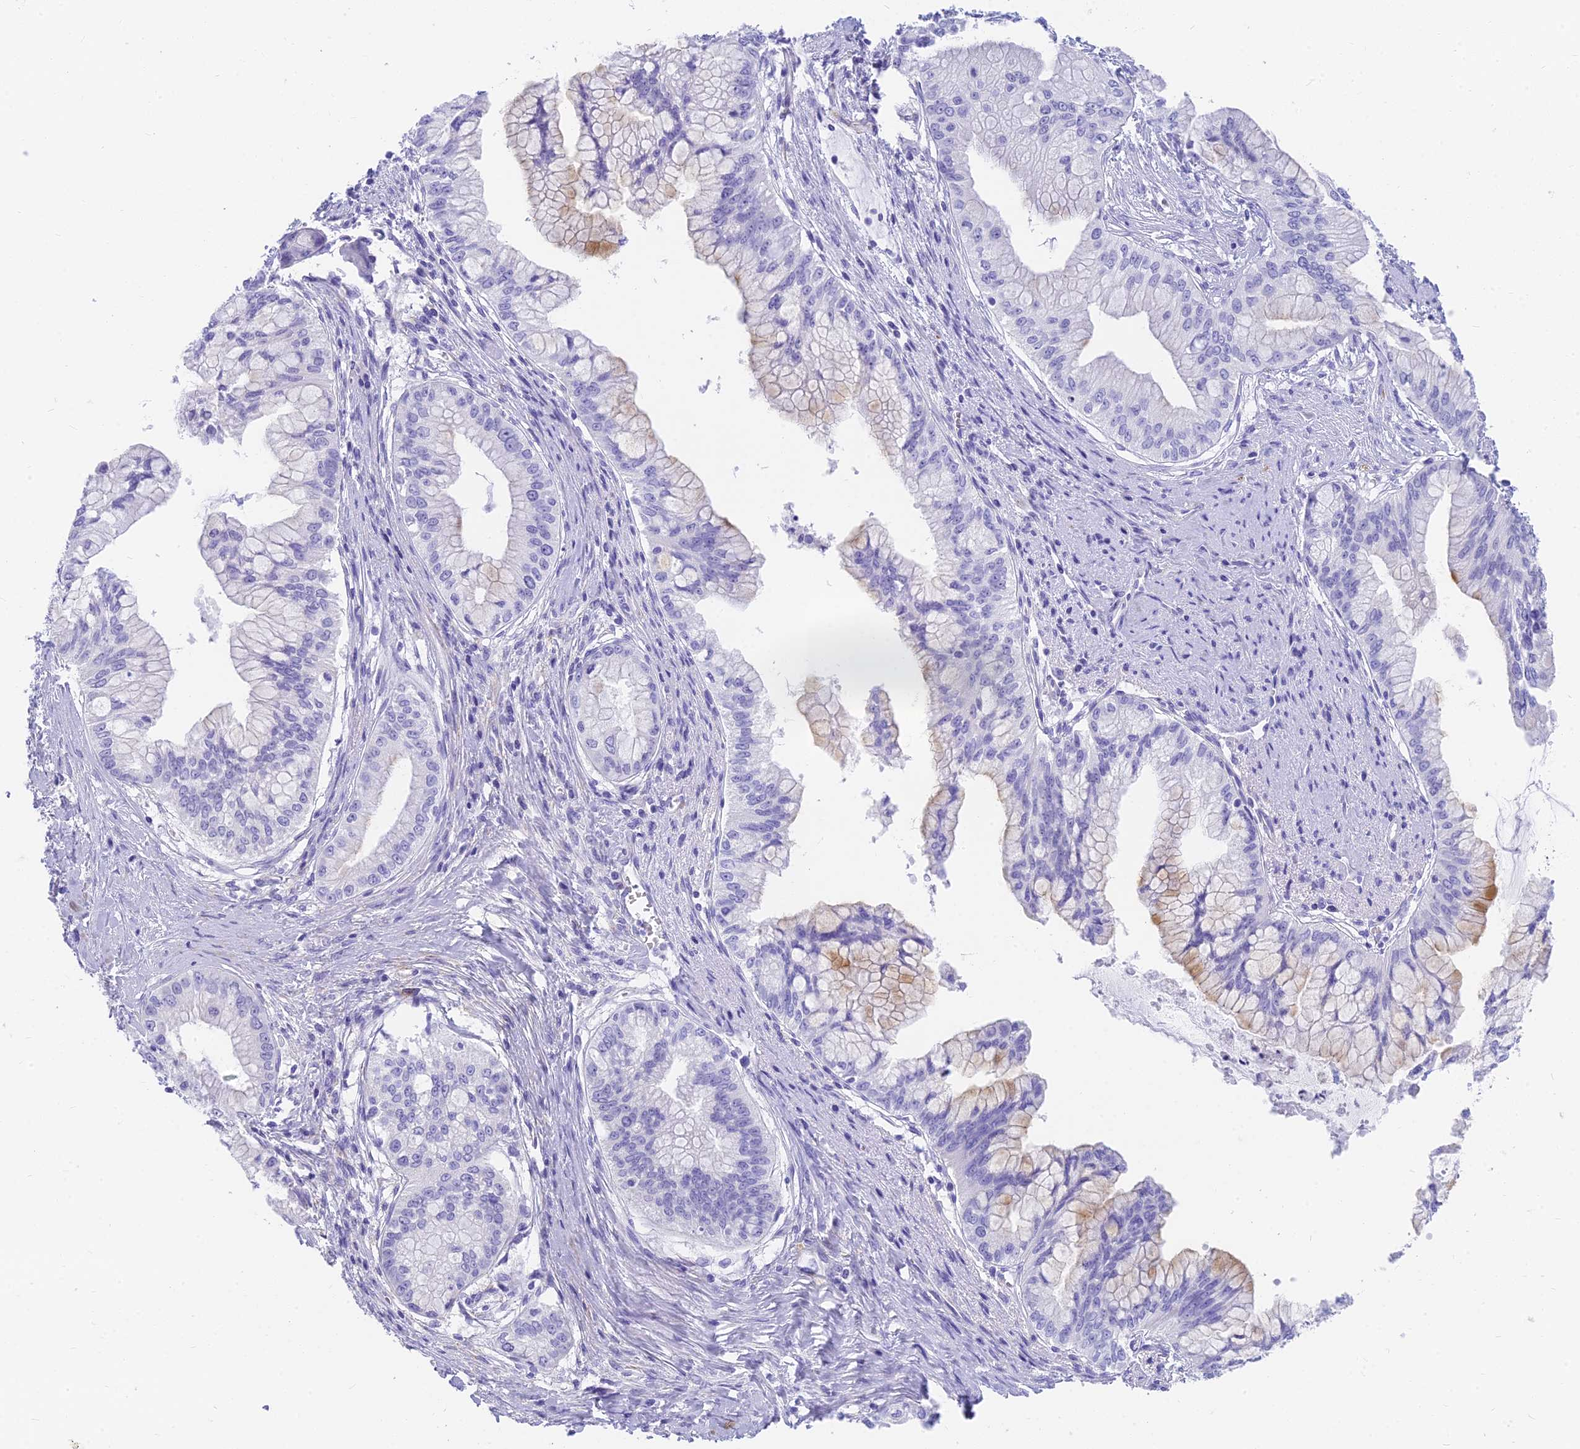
{"staining": {"intensity": "negative", "quantity": "none", "location": "none"}, "tissue": "pancreatic cancer", "cell_type": "Tumor cells", "image_type": "cancer", "snomed": [{"axis": "morphology", "description": "Adenocarcinoma, NOS"}, {"axis": "topography", "description": "Pancreas"}], "caption": "Image shows no significant protein staining in tumor cells of adenocarcinoma (pancreatic). (DAB (3,3'-diaminobenzidine) IHC, high magnification).", "gene": "SLC36A2", "patient": {"sex": "male", "age": 46}}